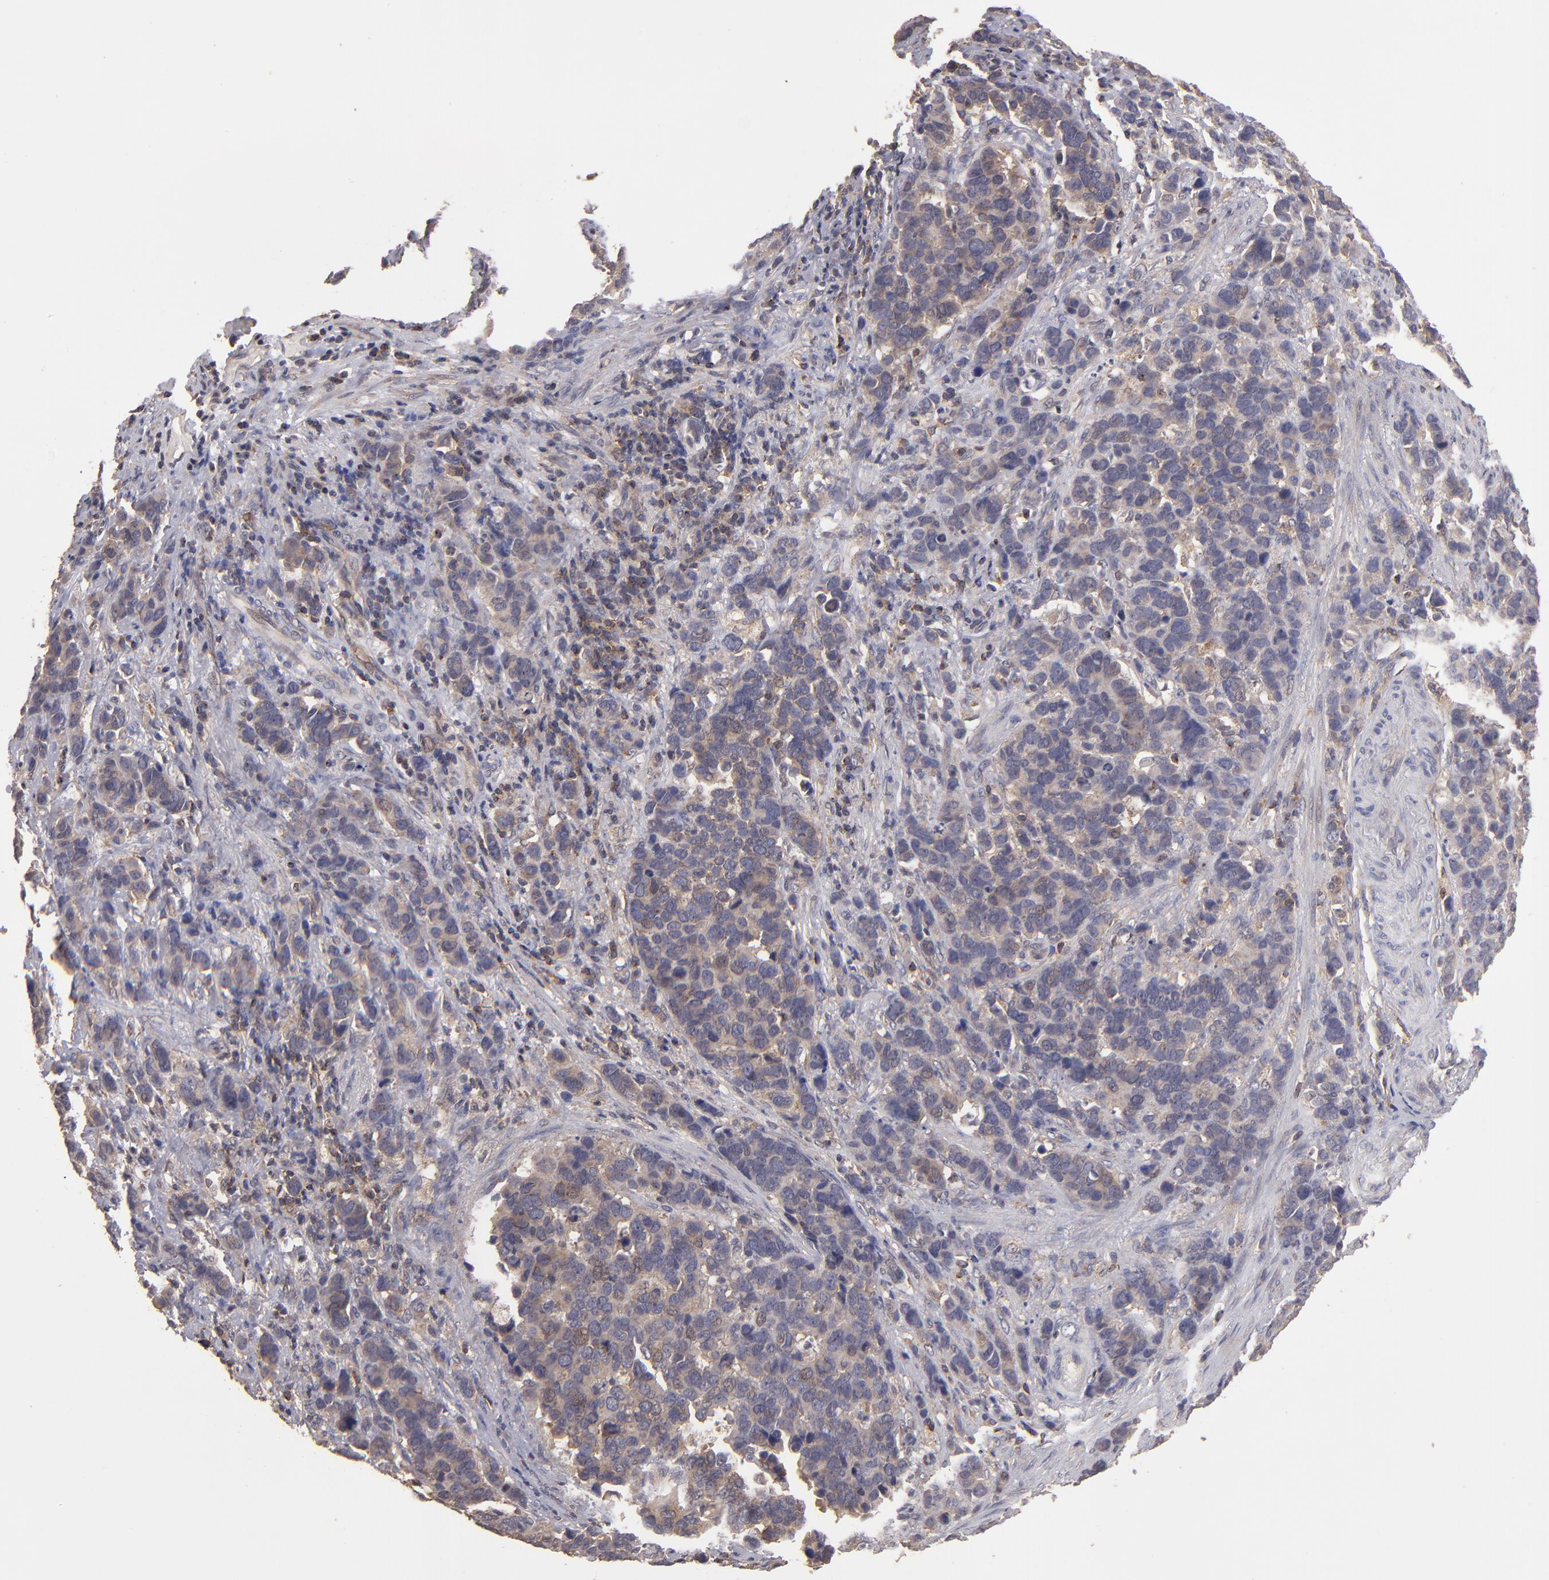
{"staining": {"intensity": "moderate", "quantity": "25%-75%", "location": "cytoplasmic/membranous"}, "tissue": "stomach cancer", "cell_type": "Tumor cells", "image_type": "cancer", "snomed": [{"axis": "morphology", "description": "Adenocarcinoma, NOS"}, {"axis": "topography", "description": "Stomach, upper"}], "caption": "Adenocarcinoma (stomach) stained for a protein (brown) exhibits moderate cytoplasmic/membranous positive expression in approximately 25%-75% of tumor cells.", "gene": "NF2", "patient": {"sex": "male", "age": 71}}